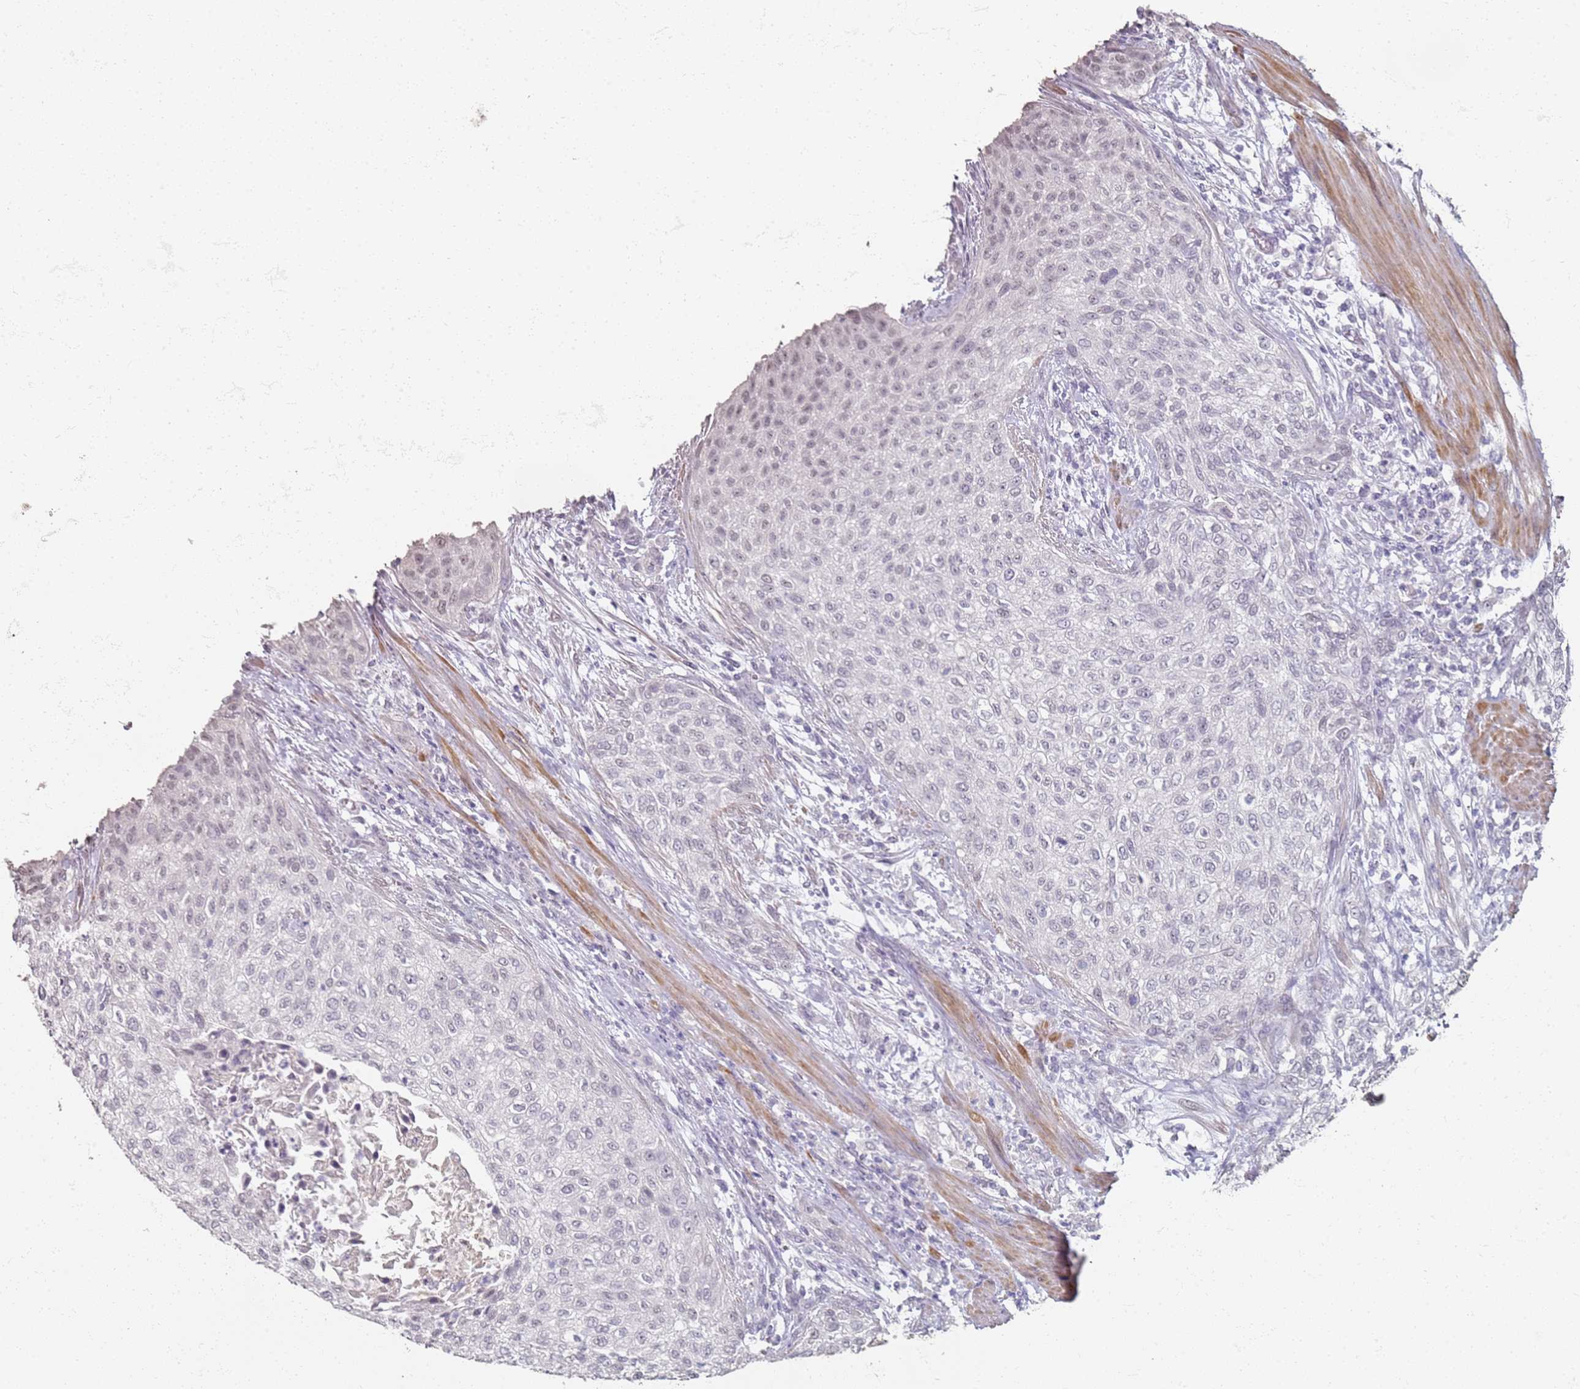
{"staining": {"intensity": "weak", "quantity": "<25%", "location": "nuclear"}, "tissue": "urothelial cancer", "cell_type": "Tumor cells", "image_type": "cancer", "snomed": [{"axis": "morphology", "description": "Normal tissue, NOS"}, {"axis": "morphology", "description": "Urothelial carcinoma, NOS"}, {"axis": "topography", "description": "Urinary bladder"}, {"axis": "topography", "description": "Peripheral nerve tissue"}], "caption": "This image is of transitional cell carcinoma stained with IHC to label a protein in brown with the nuclei are counter-stained blue. There is no positivity in tumor cells. (DAB immunohistochemistry (IHC) with hematoxylin counter stain).", "gene": "DNAH11", "patient": {"sex": "male", "age": 35}}